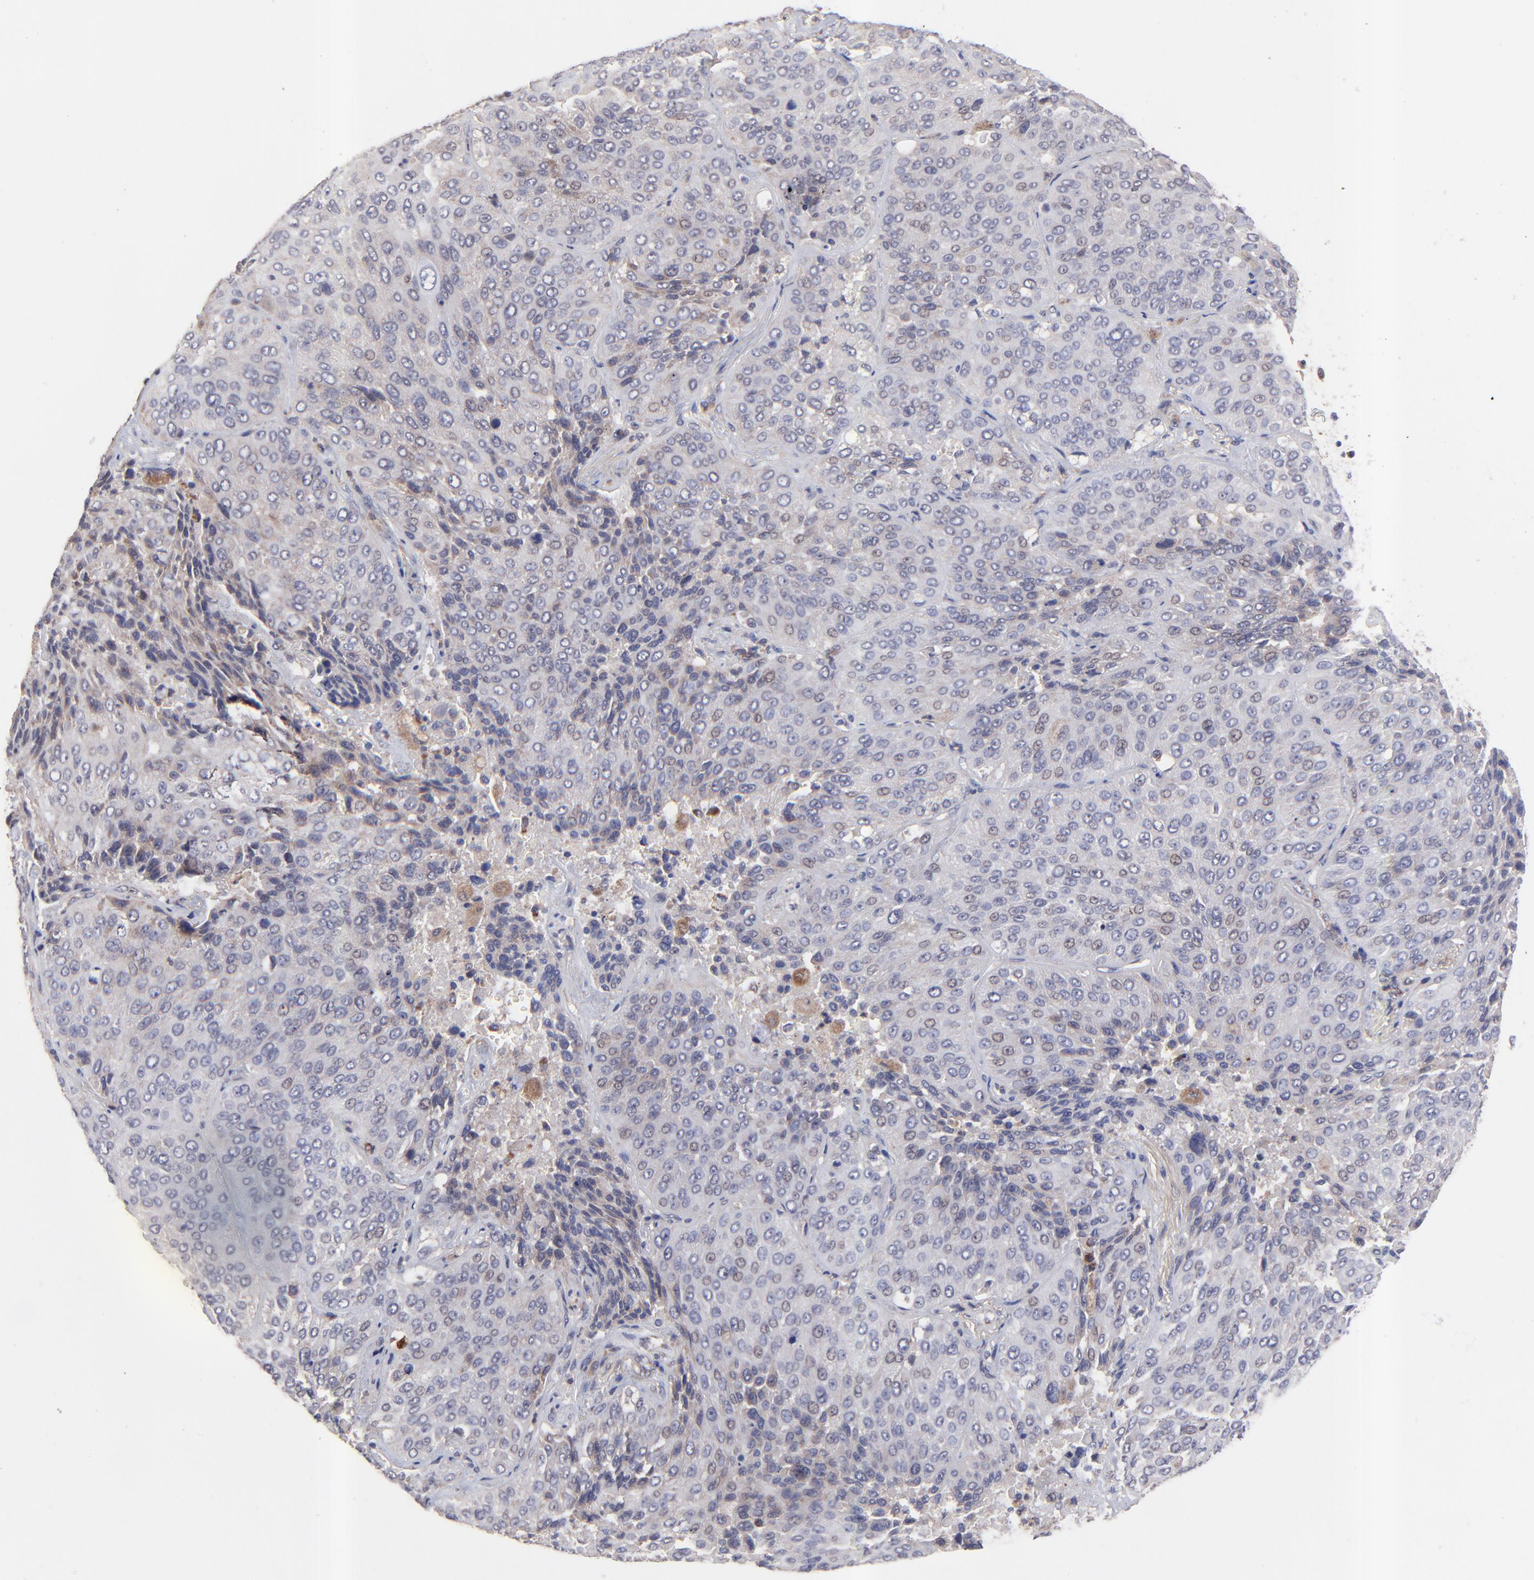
{"staining": {"intensity": "weak", "quantity": "<25%", "location": "cytoplasmic/membranous"}, "tissue": "lung cancer", "cell_type": "Tumor cells", "image_type": "cancer", "snomed": [{"axis": "morphology", "description": "Squamous cell carcinoma, NOS"}, {"axis": "topography", "description": "Lung"}], "caption": "This micrograph is of squamous cell carcinoma (lung) stained with immunohistochemistry (IHC) to label a protein in brown with the nuclei are counter-stained blue. There is no staining in tumor cells.", "gene": "BAIAP2L2", "patient": {"sex": "male", "age": 54}}